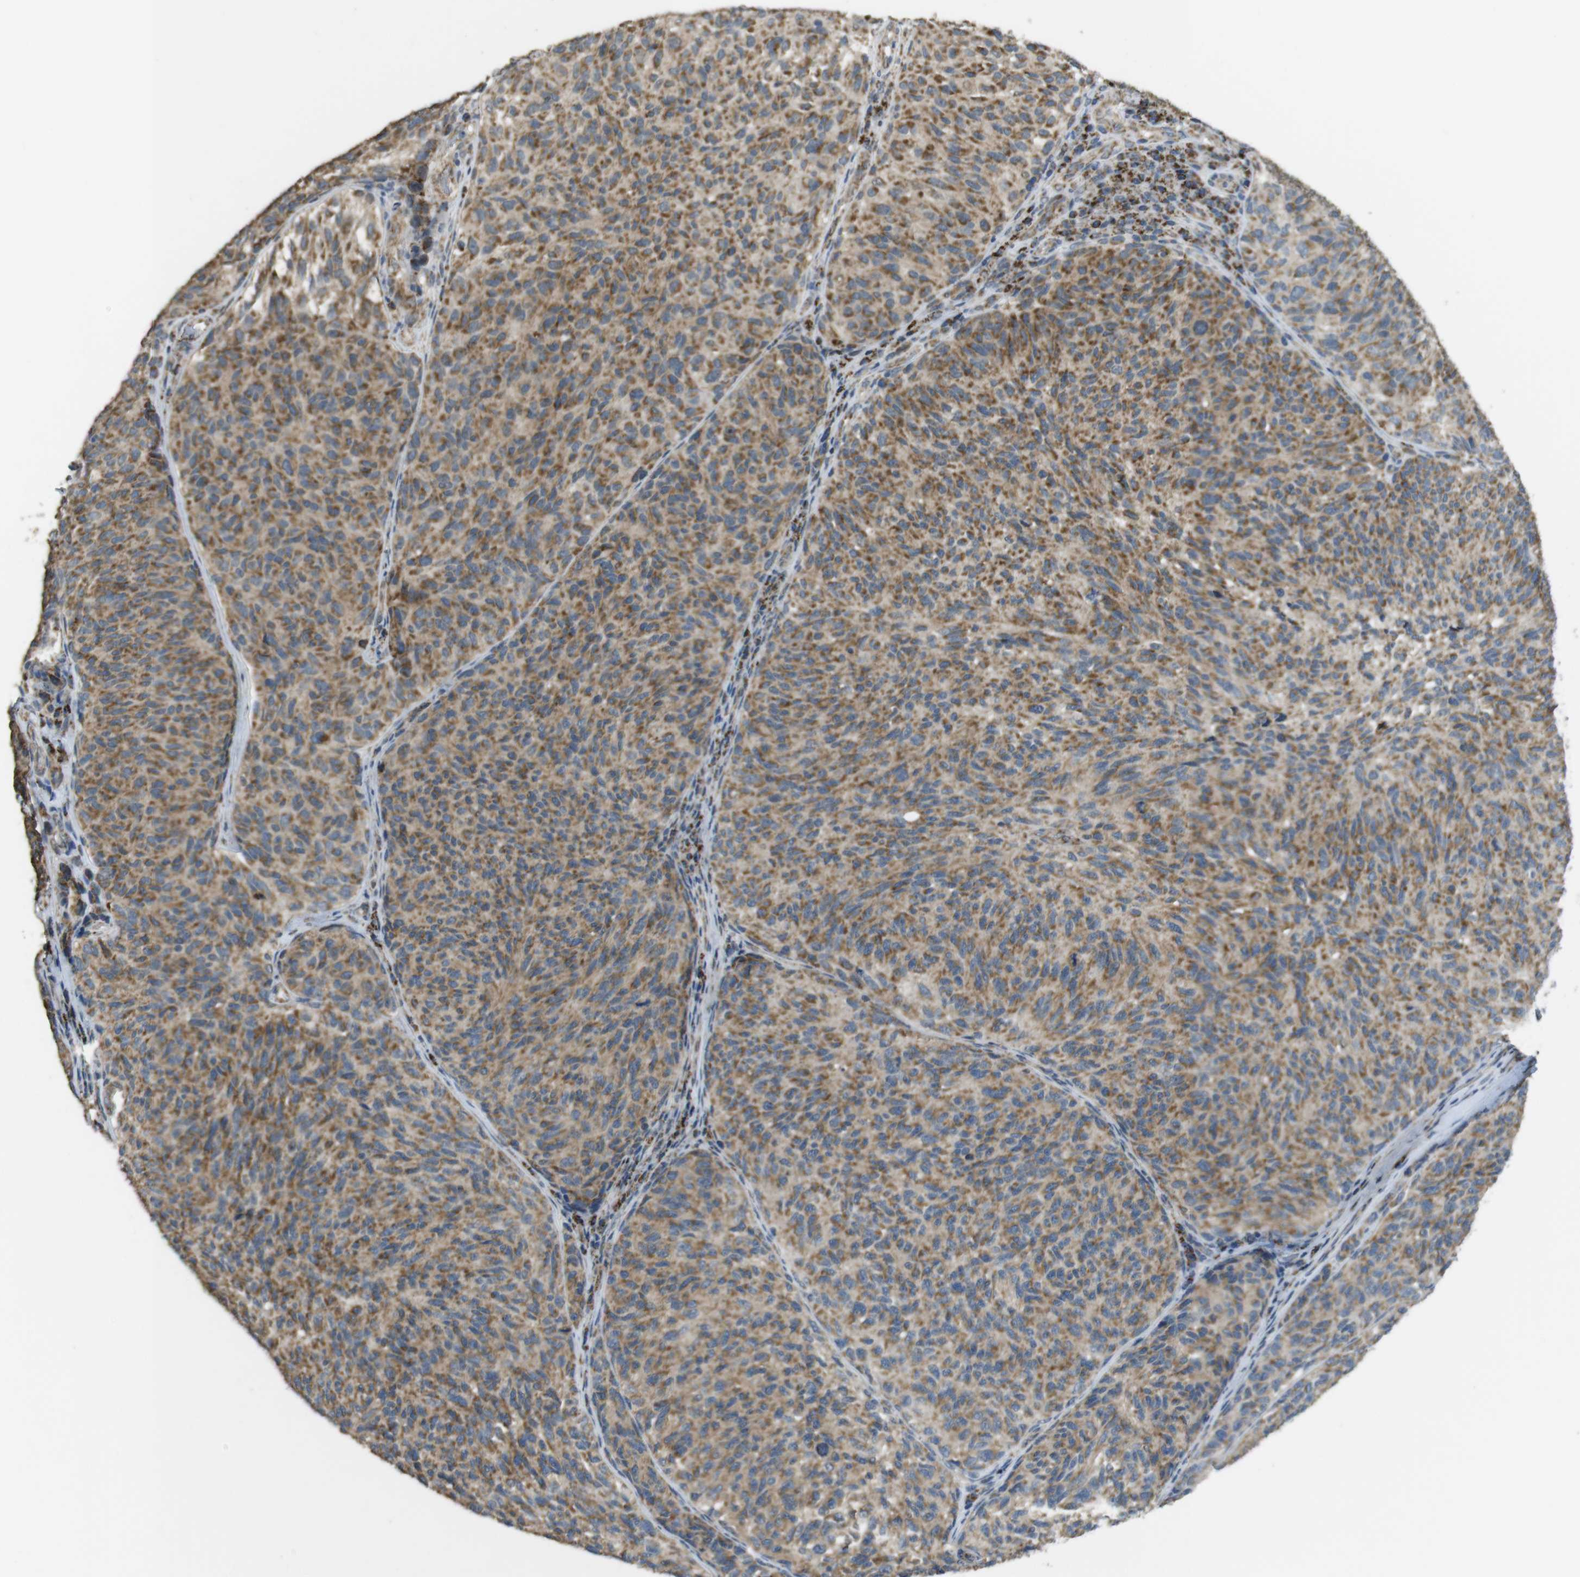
{"staining": {"intensity": "moderate", "quantity": ">75%", "location": "cytoplasmic/membranous"}, "tissue": "melanoma", "cell_type": "Tumor cells", "image_type": "cancer", "snomed": [{"axis": "morphology", "description": "Malignant melanoma, NOS"}, {"axis": "topography", "description": "Skin"}], "caption": "A high-resolution photomicrograph shows IHC staining of malignant melanoma, which demonstrates moderate cytoplasmic/membranous staining in about >75% of tumor cells. Nuclei are stained in blue.", "gene": "CALHM2", "patient": {"sex": "female", "age": 73}}